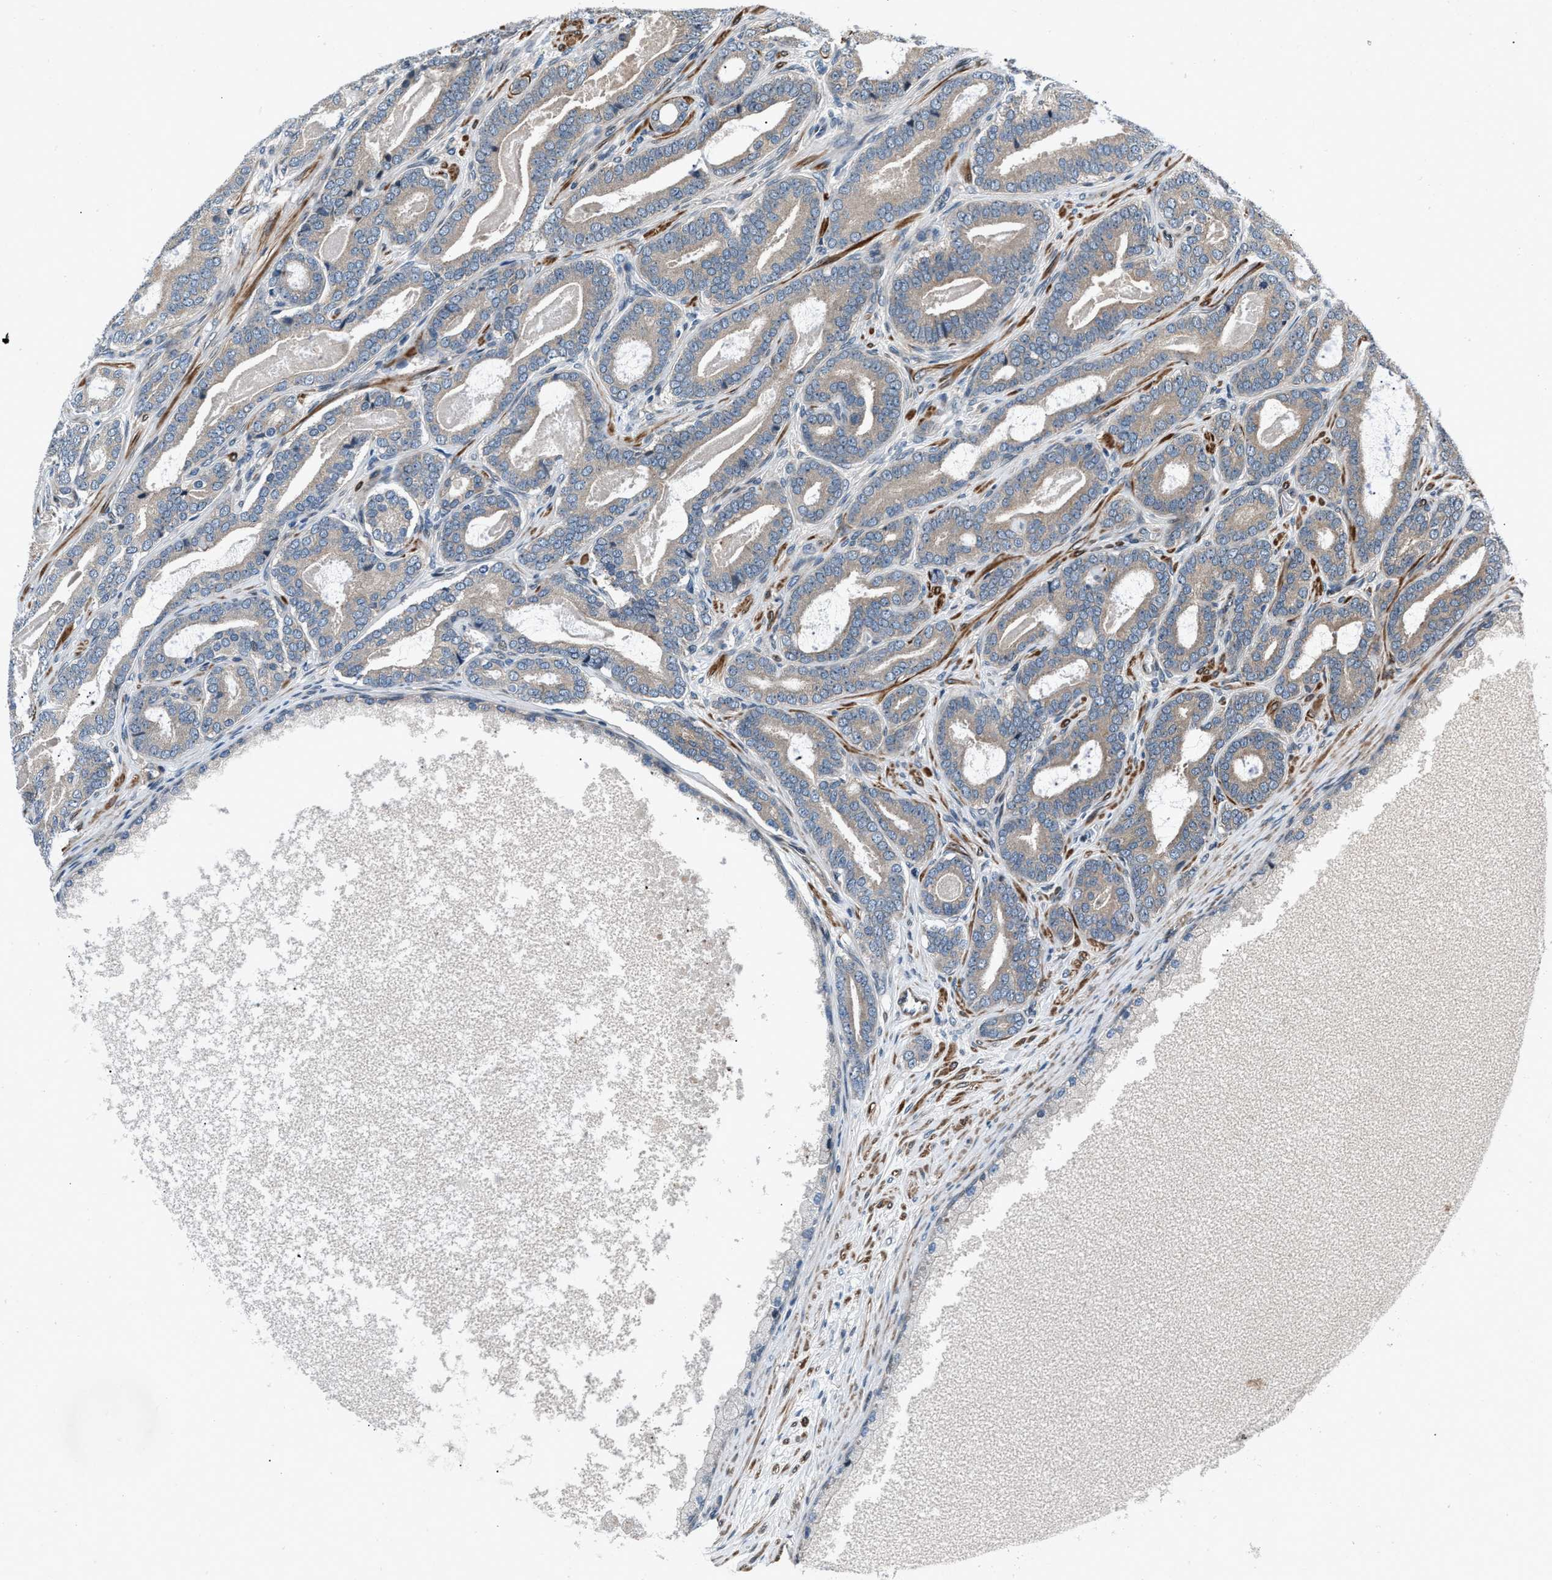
{"staining": {"intensity": "weak", "quantity": ">75%", "location": "cytoplasmic/membranous"}, "tissue": "prostate cancer", "cell_type": "Tumor cells", "image_type": "cancer", "snomed": [{"axis": "morphology", "description": "Adenocarcinoma, High grade"}, {"axis": "topography", "description": "Prostate"}], "caption": "Human prostate cancer (adenocarcinoma (high-grade)) stained for a protein (brown) reveals weak cytoplasmic/membranous positive positivity in approximately >75% of tumor cells.", "gene": "DYNC2I1", "patient": {"sex": "male", "age": 60}}